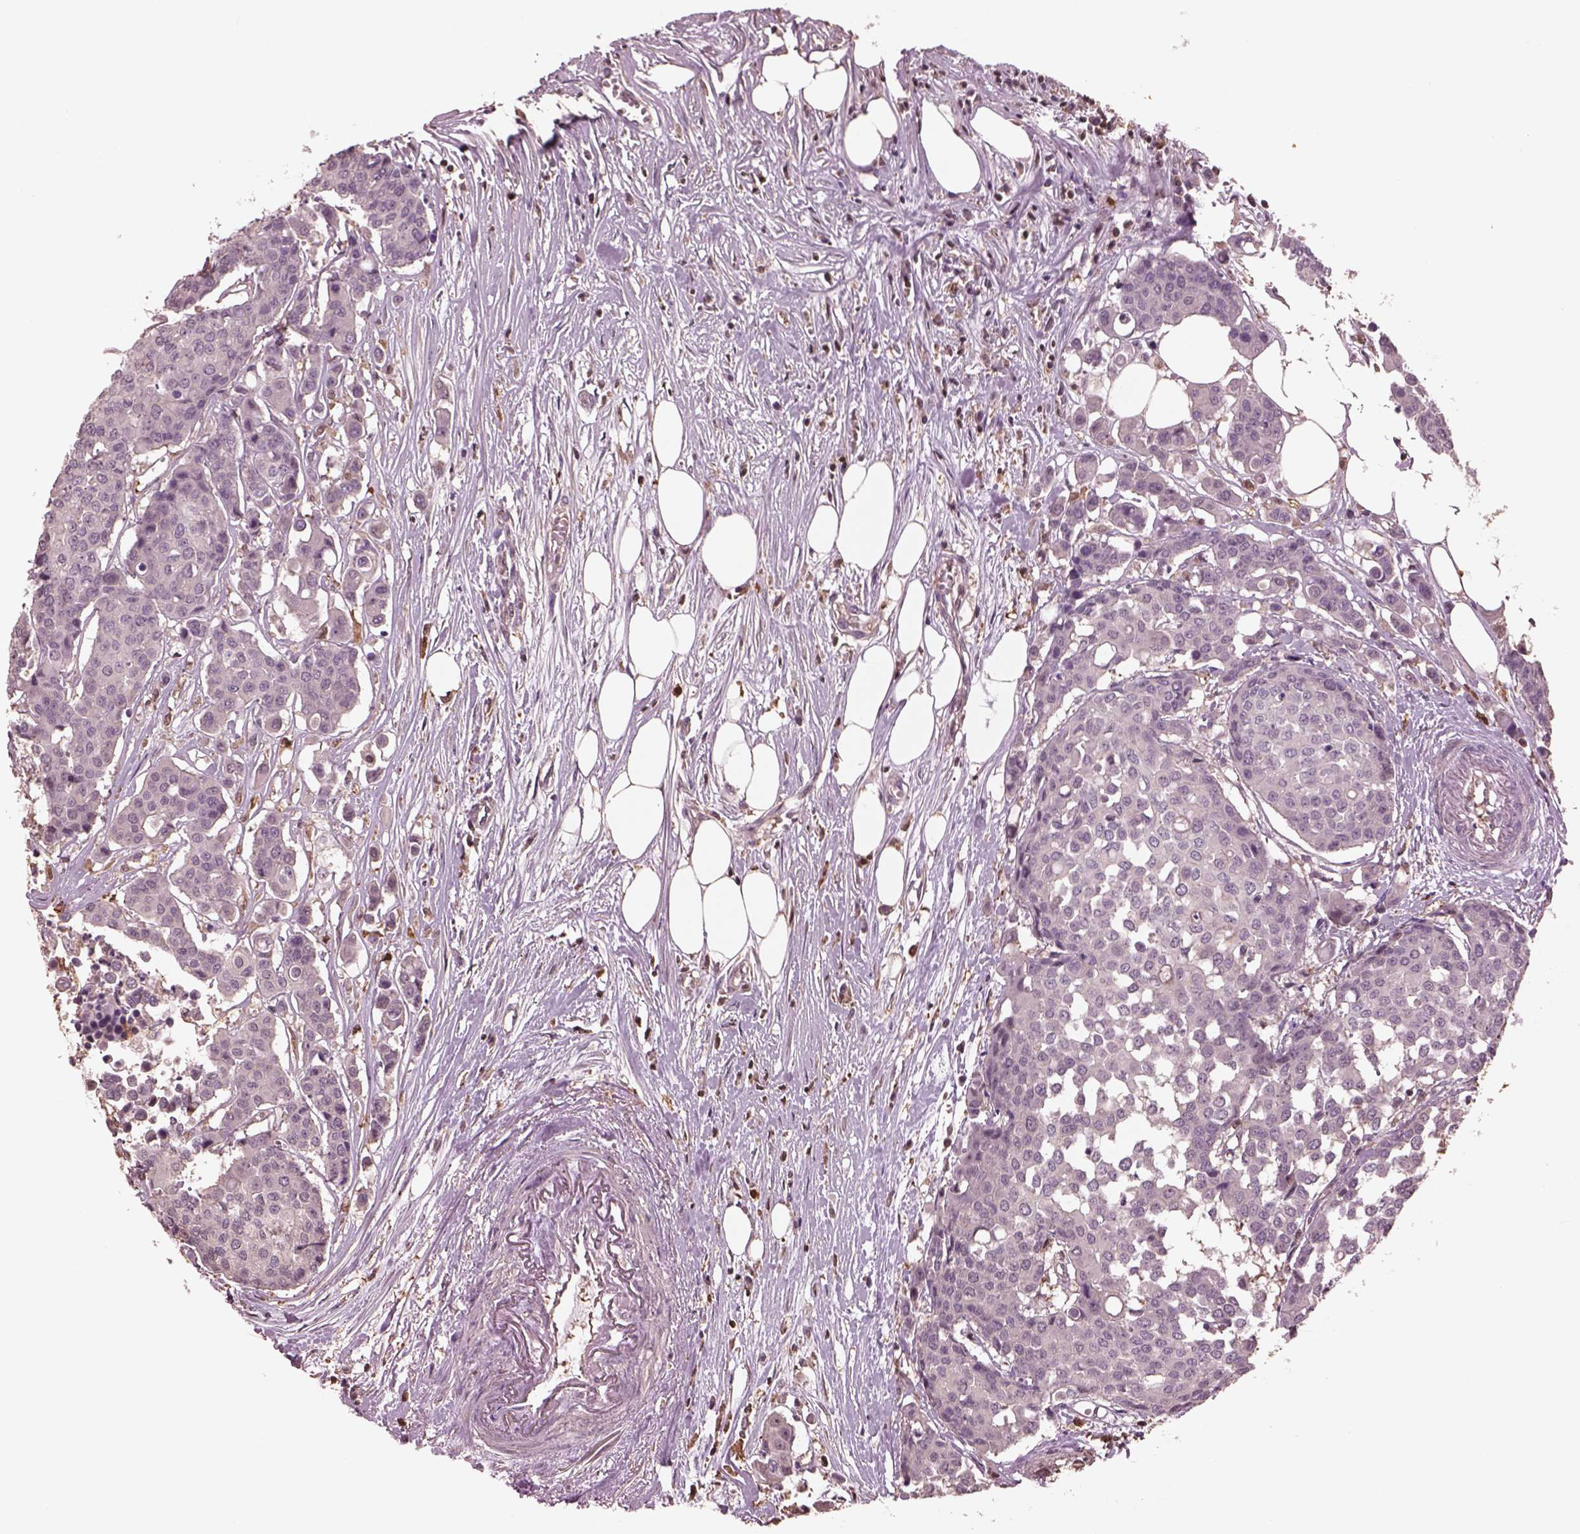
{"staining": {"intensity": "weak", "quantity": ">75%", "location": "cytoplasmic/membranous"}, "tissue": "carcinoid", "cell_type": "Tumor cells", "image_type": "cancer", "snomed": [{"axis": "morphology", "description": "Carcinoid, malignant, NOS"}, {"axis": "topography", "description": "Colon"}], "caption": "DAB (3,3'-diaminobenzidine) immunohistochemical staining of carcinoid (malignant) demonstrates weak cytoplasmic/membranous protein expression in approximately >75% of tumor cells.", "gene": "IL31RA", "patient": {"sex": "male", "age": 81}}